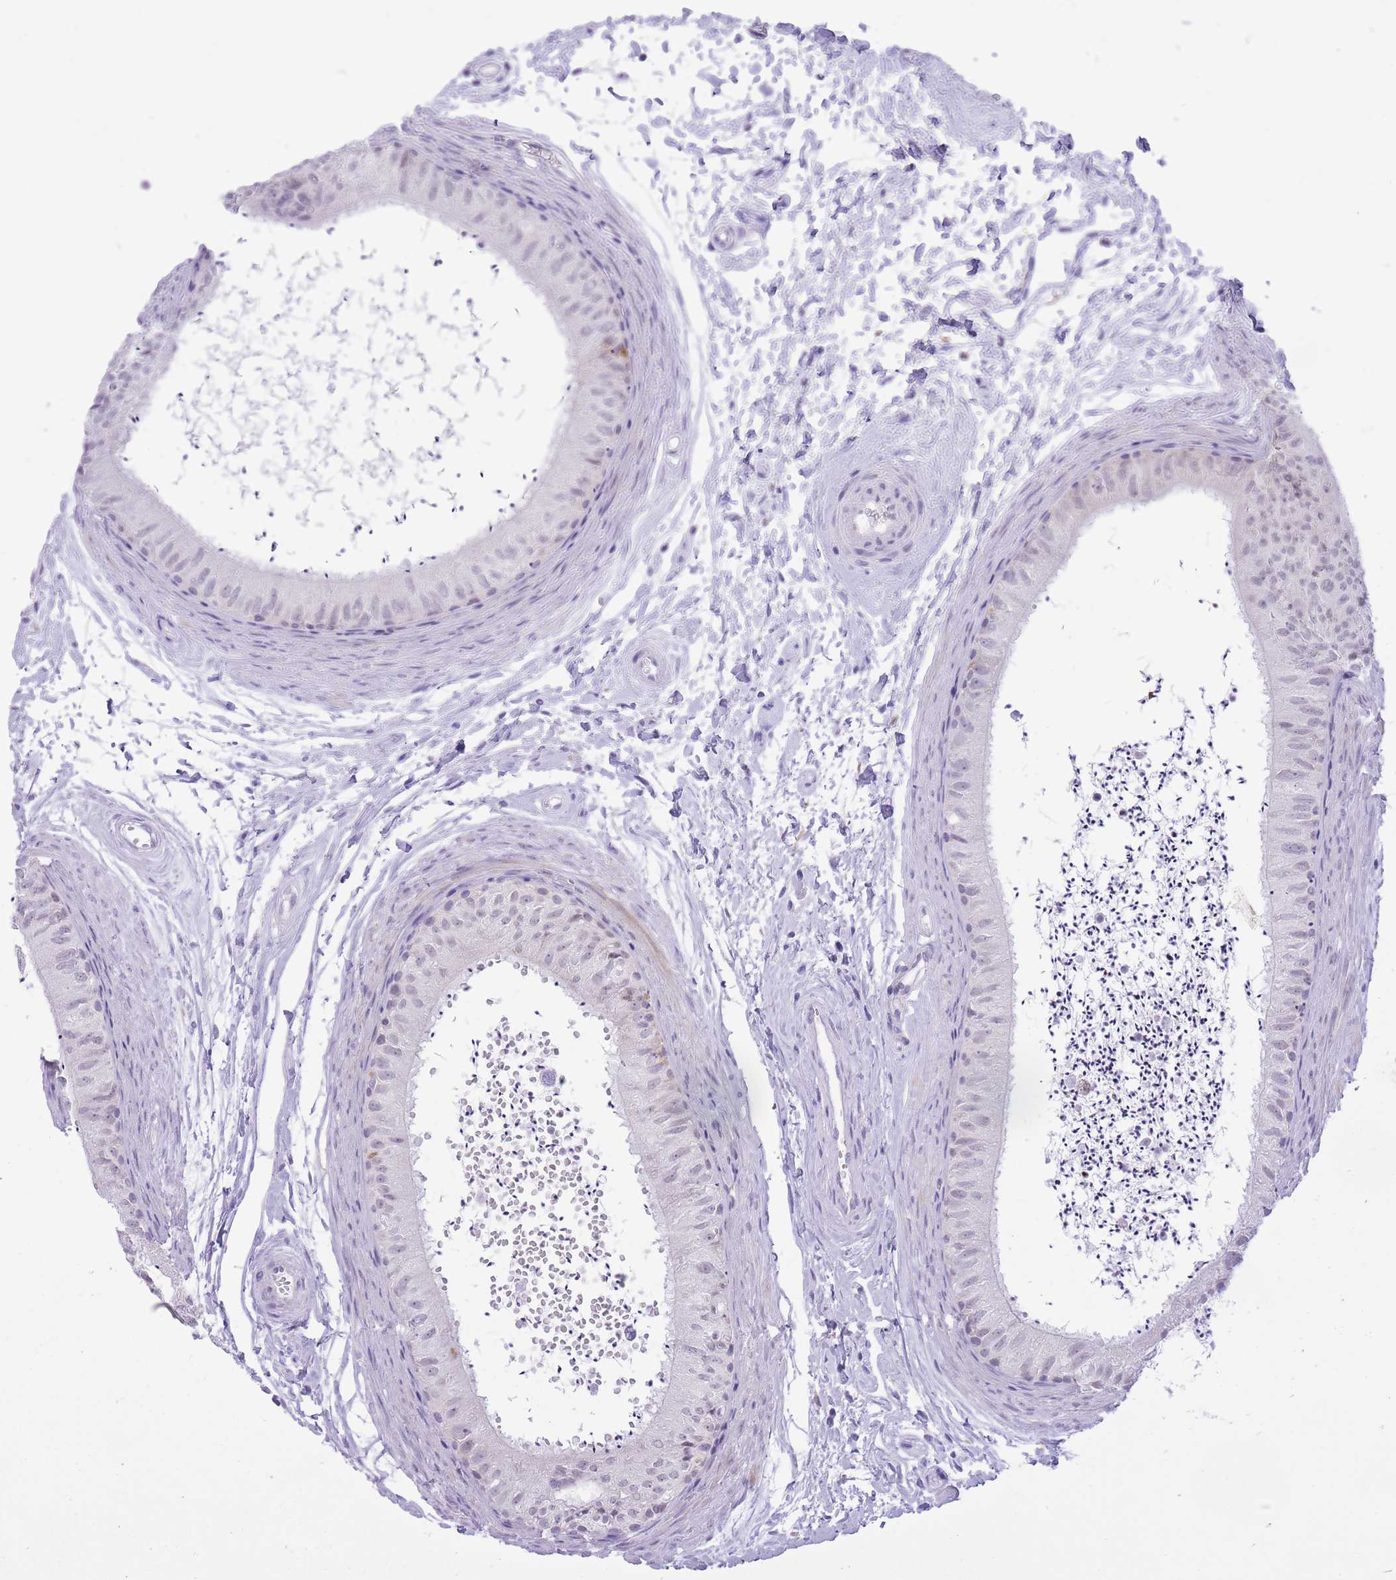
{"staining": {"intensity": "moderate", "quantity": "<25%", "location": "cytoplasmic/membranous"}, "tissue": "epididymis", "cell_type": "Glandular cells", "image_type": "normal", "snomed": [{"axis": "morphology", "description": "Normal tissue, NOS"}, {"axis": "topography", "description": "Epididymis"}], "caption": "A low amount of moderate cytoplasmic/membranous staining is seen in approximately <25% of glandular cells in unremarkable epididymis. Using DAB (brown) and hematoxylin (blue) stains, captured at high magnification using brightfield microscopy.", "gene": "DENND2D", "patient": {"sex": "male", "age": 56}}